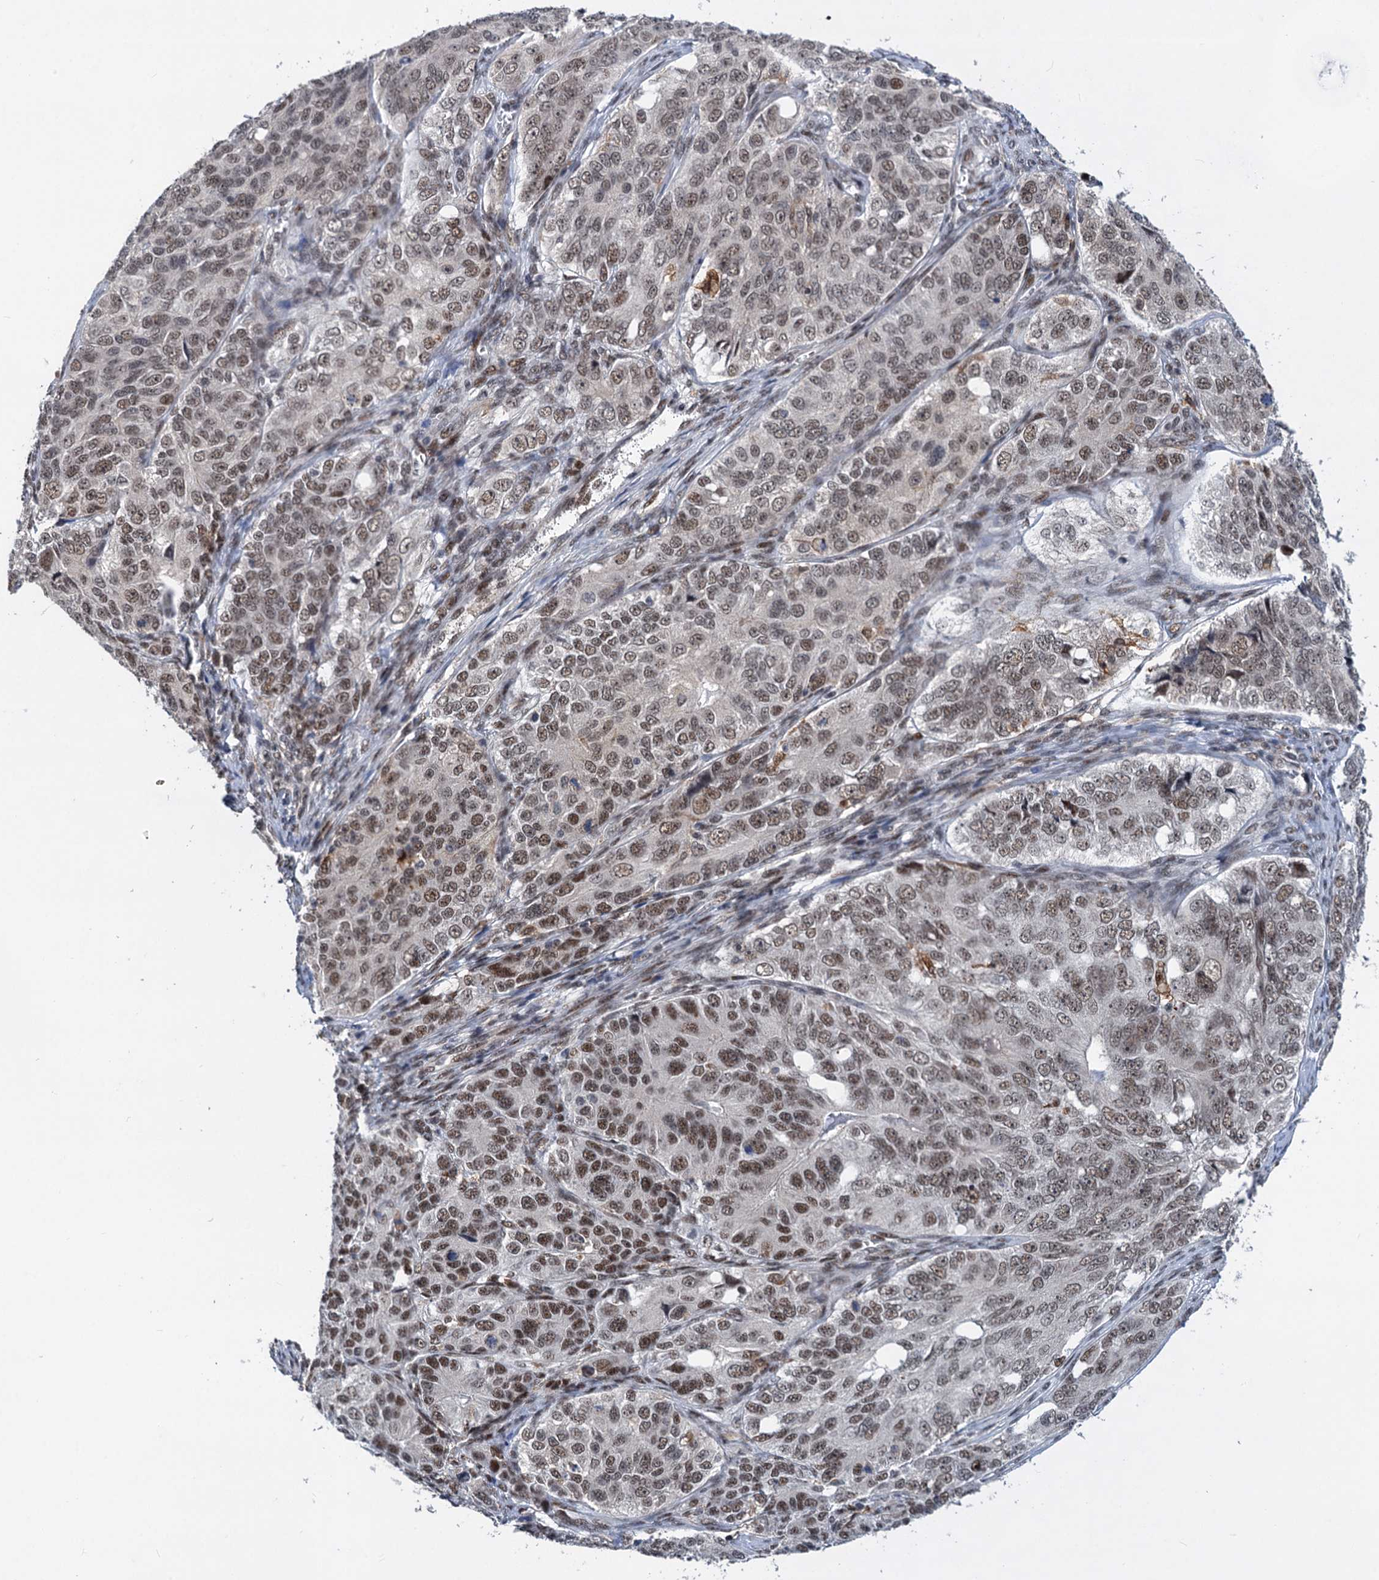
{"staining": {"intensity": "weak", "quantity": "<25%", "location": "nuclear"}, "tissue": "ovarian cancer", "cell_type": "Tumor cells", "image_type": "cancer", "snomed": [{"axis": "morphology", "description": "Carcinoma, endometroid"}, {"axis": "topography", "description": "Ovary"}], "caption": "IHC of endometroid carcinoma (ovarian) reveals no positivity in tumor cells.", "gene": "PHF8", "patient": {"sex": "female", "age": 51}}